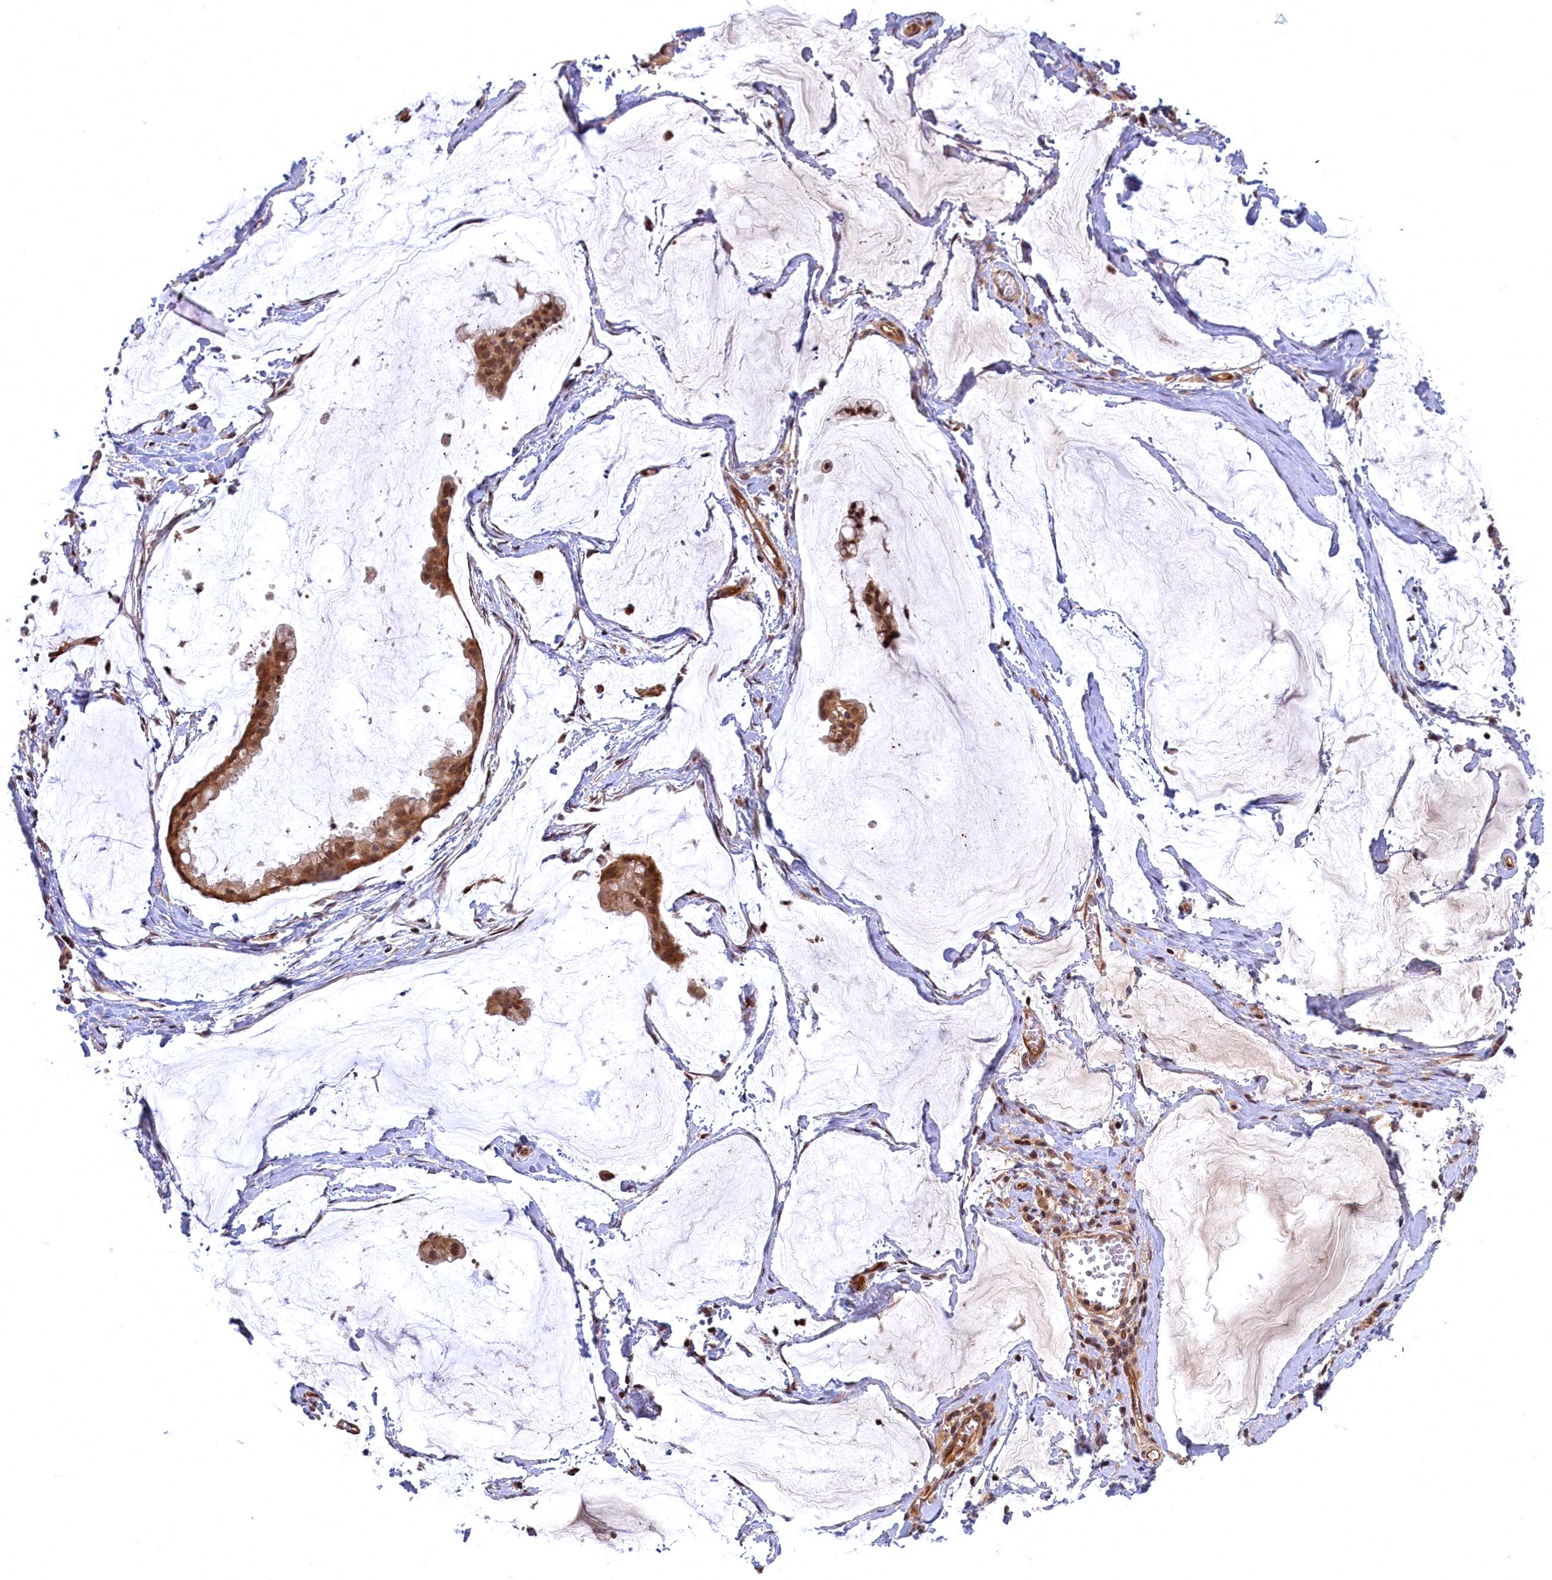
{"staining": {"intensity": "moderate", "quantity": ">75%", "location": "cytoplasmic/membranous,nuclear"}, "tissue": "ovarian cancer", "cell_type": "Tumor cells", "image_type": "cancer", "snomed": [{"axis": "morphology", "description": "Cystadenocarcinoma, mucinous, NOS"}, {"axis": "topography", "description": "Ovary"}], "caption": "High-power microscopy captured an immunohistochemistry (IHC) micrograph of ovarian cancer (mucinous cystadenocarcinoma), revealing moderate cytoplasmic/membranous and nuclear positivity in about >75% of tumor cells.", "gene": "SNRK", "patient": {"sex": "female", "age": 73}}